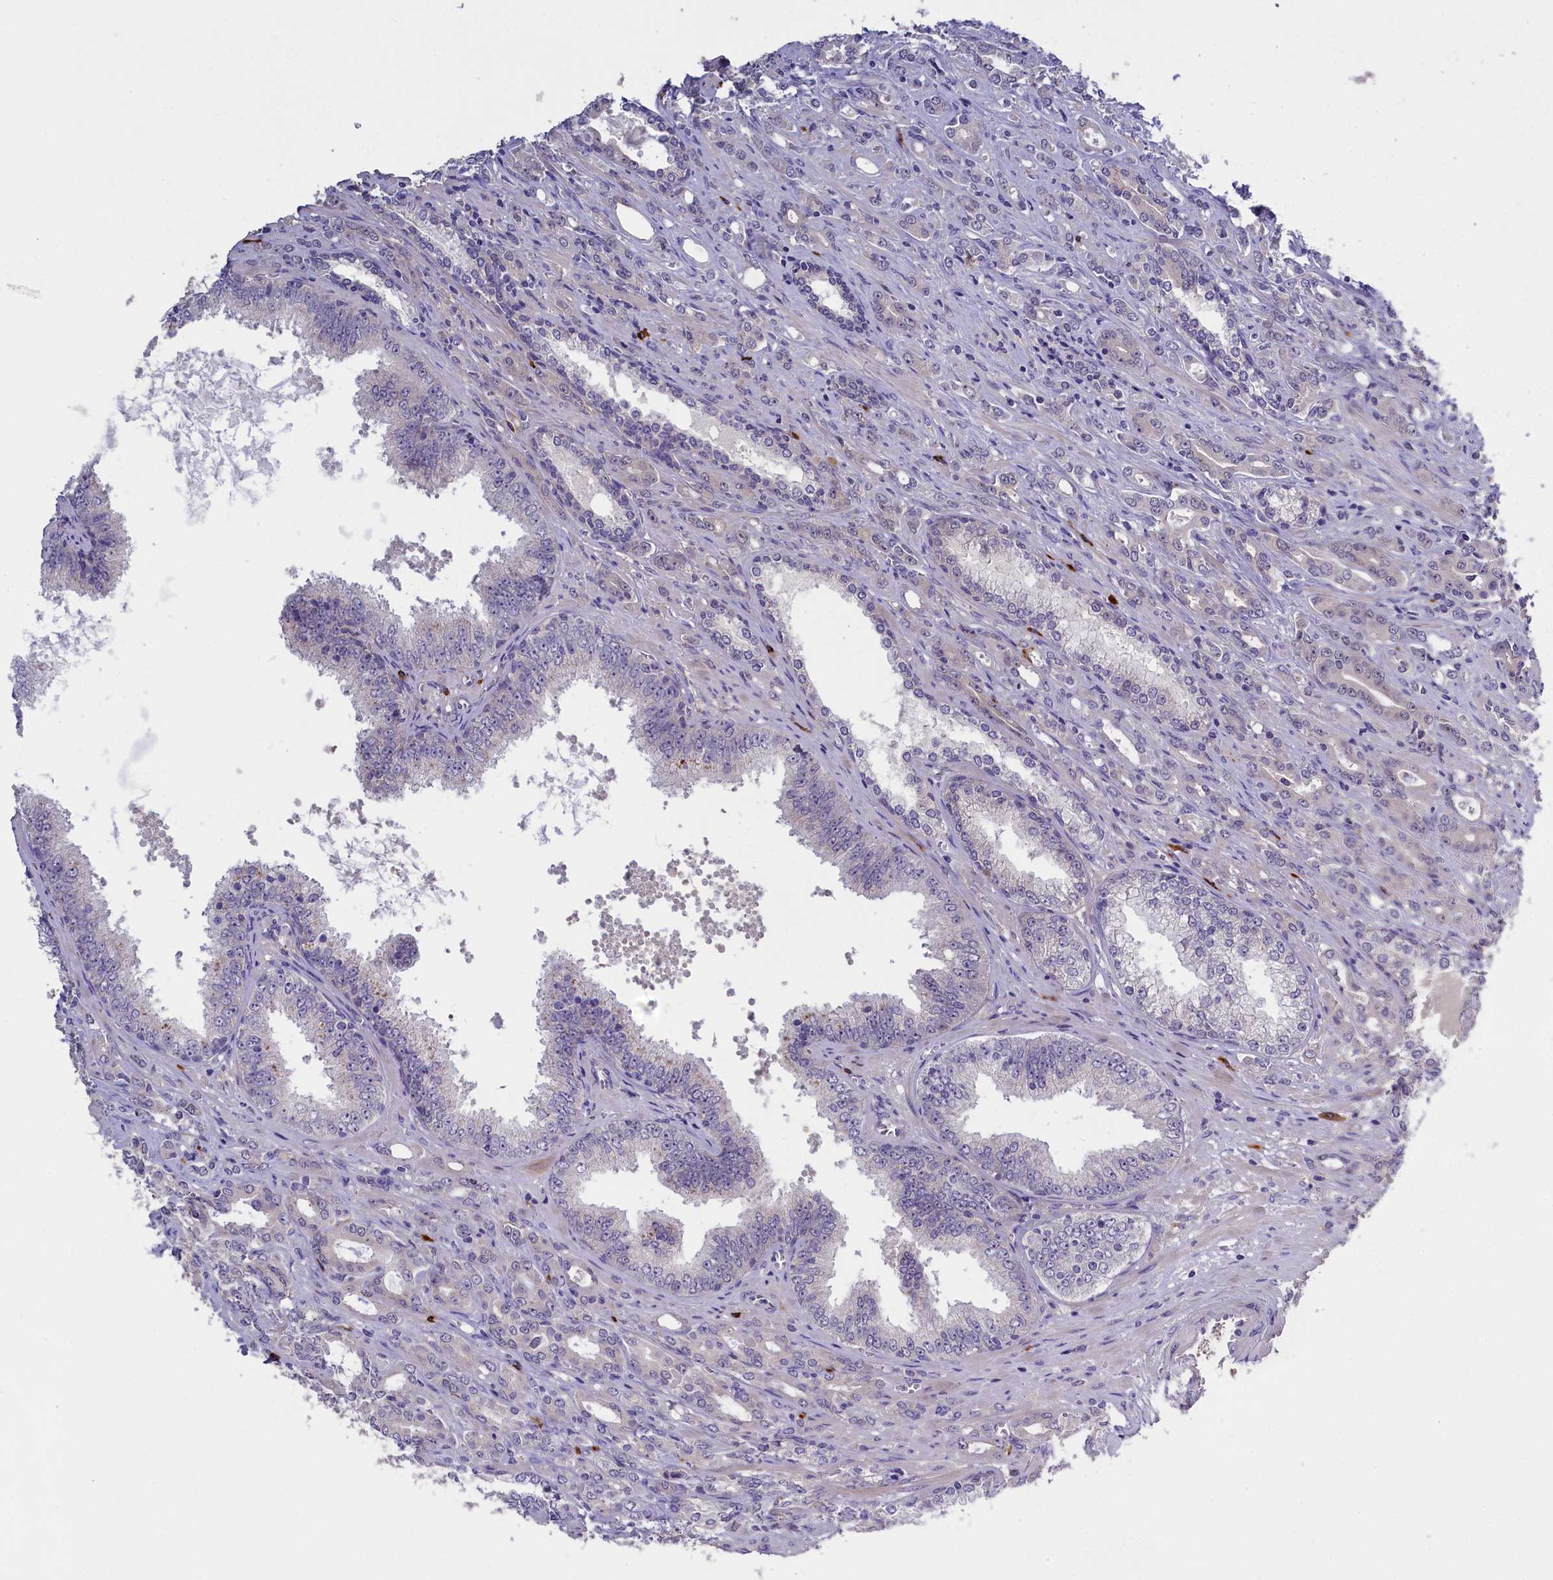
{"staining": {"intensity": "negative", "quantity": "none", "location": "none"}, "tissue": "prostate cancer", "cell_type": "Tumor cells", "image_type": "cancer", "snomed": [{"axis": "morphology", "description": "Adenocarcinoma, High grade"}, {"axis": "topography", "description": "Prostate"}], "caption": "Immunohistochemical staining of human prostate adenocarcinoma (high-grade) exhibits no significant staining in tumor cells. (DAB IHC visualized using brightfield microscopy, high magnification).", "gene": "ENPP6", "patient": {"sex": "male", "age": 72}}